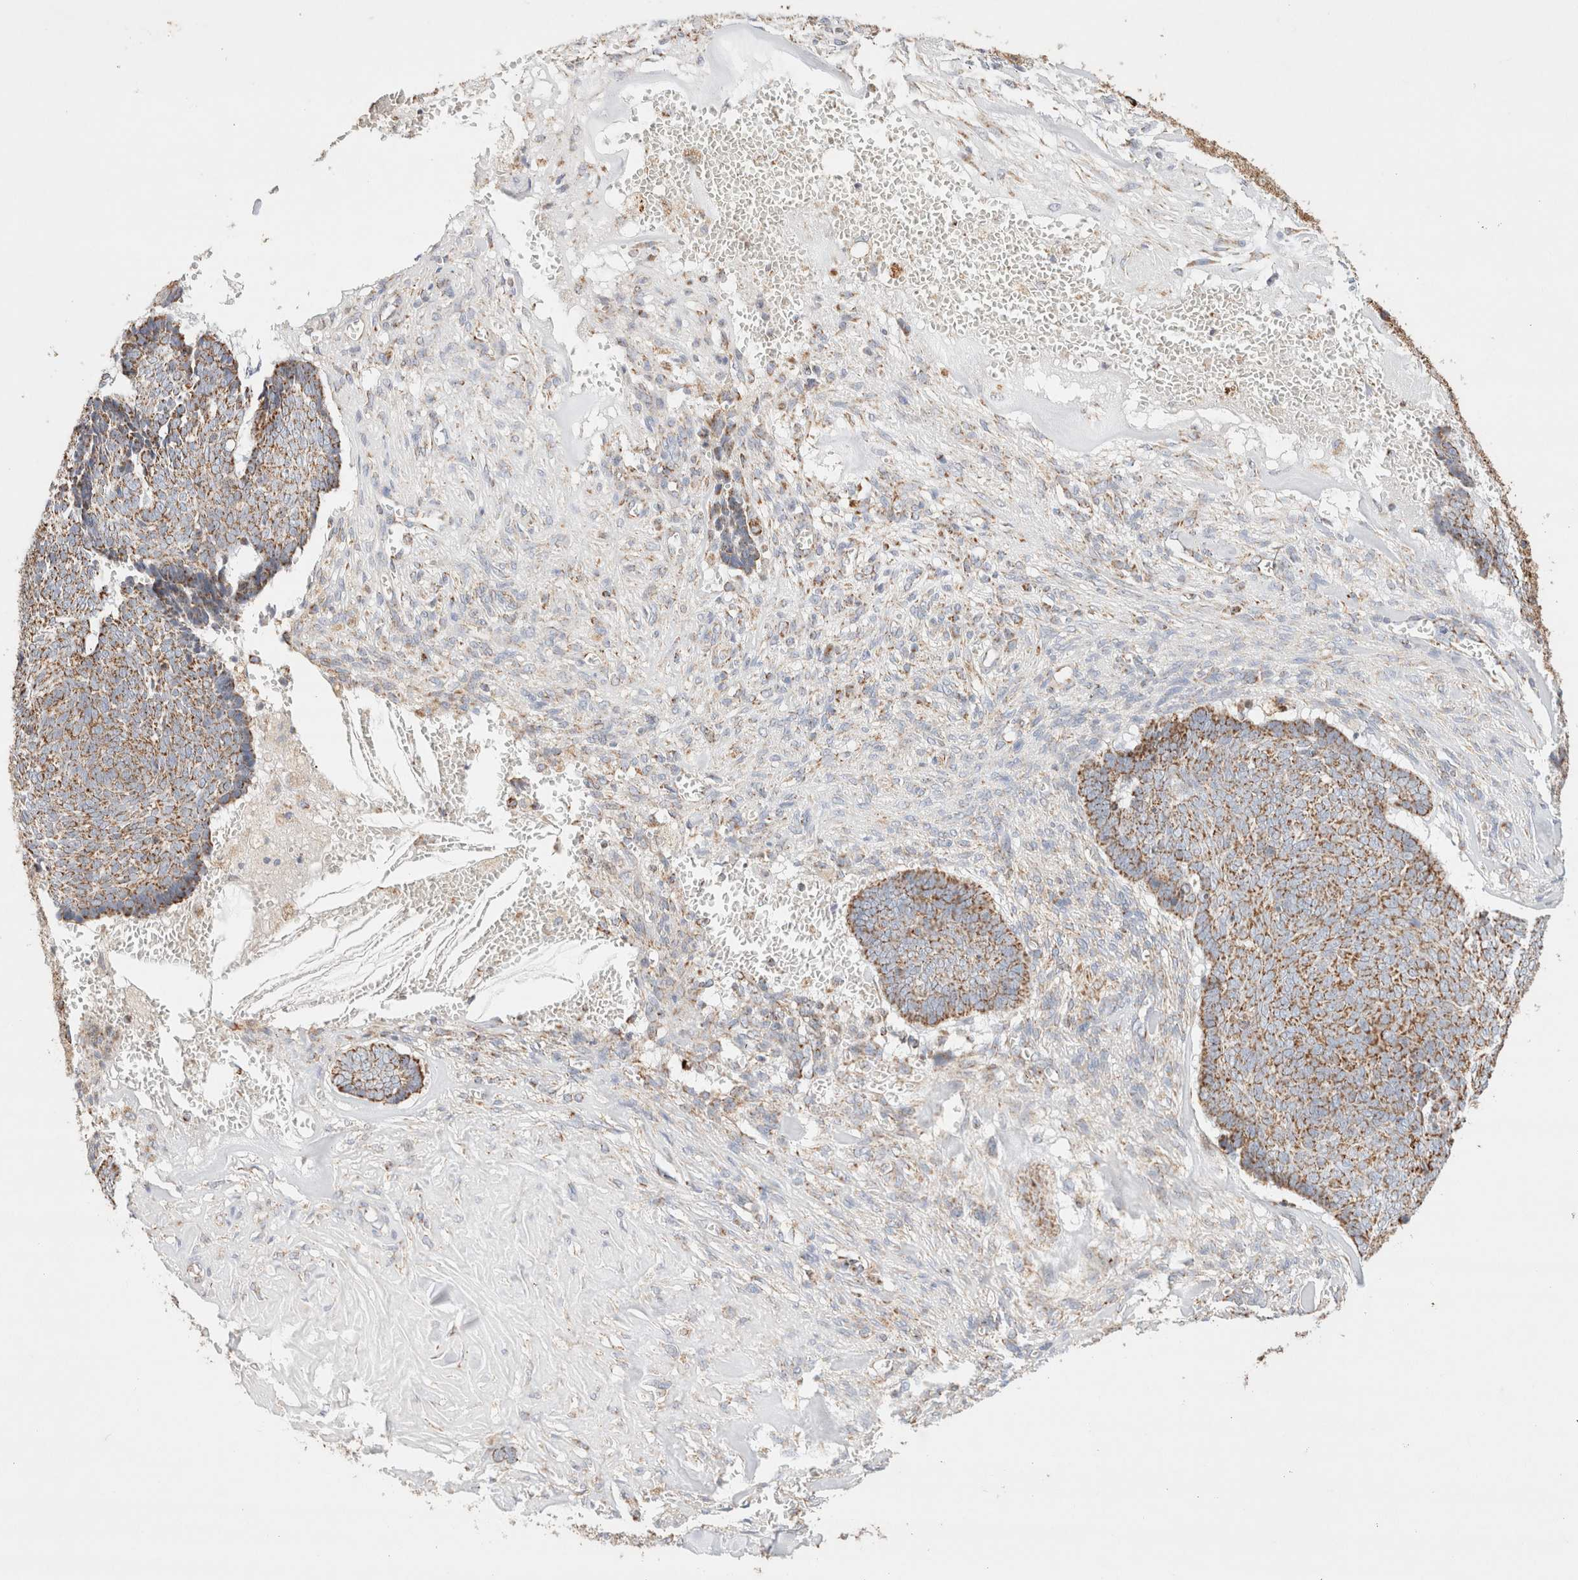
{"staining": {"intensity": "moderate", "quantity": ">75%", "location": "cytoplasmic/membranous"}, "tissue": "skin cancer", "cell_type": "Tumor cells", "image_type": "cancer", "snomed": [{"axis": "morphology", "description": "Basal cell carcinoma"}, {"axis": "topography", "description": "Skin"}], "caption": "Skin cancer was stained to show a protein in brown. There is medium levels of moderate cytoplasmic/membranous expression in about >75% of tumor cells. (DAB (3,3'-diaminobenzidine) IHC, brown staining for protein, blue staining for nuclei).", "gene": "PHB2", "patient": {"sex": "male", "age": 84}}